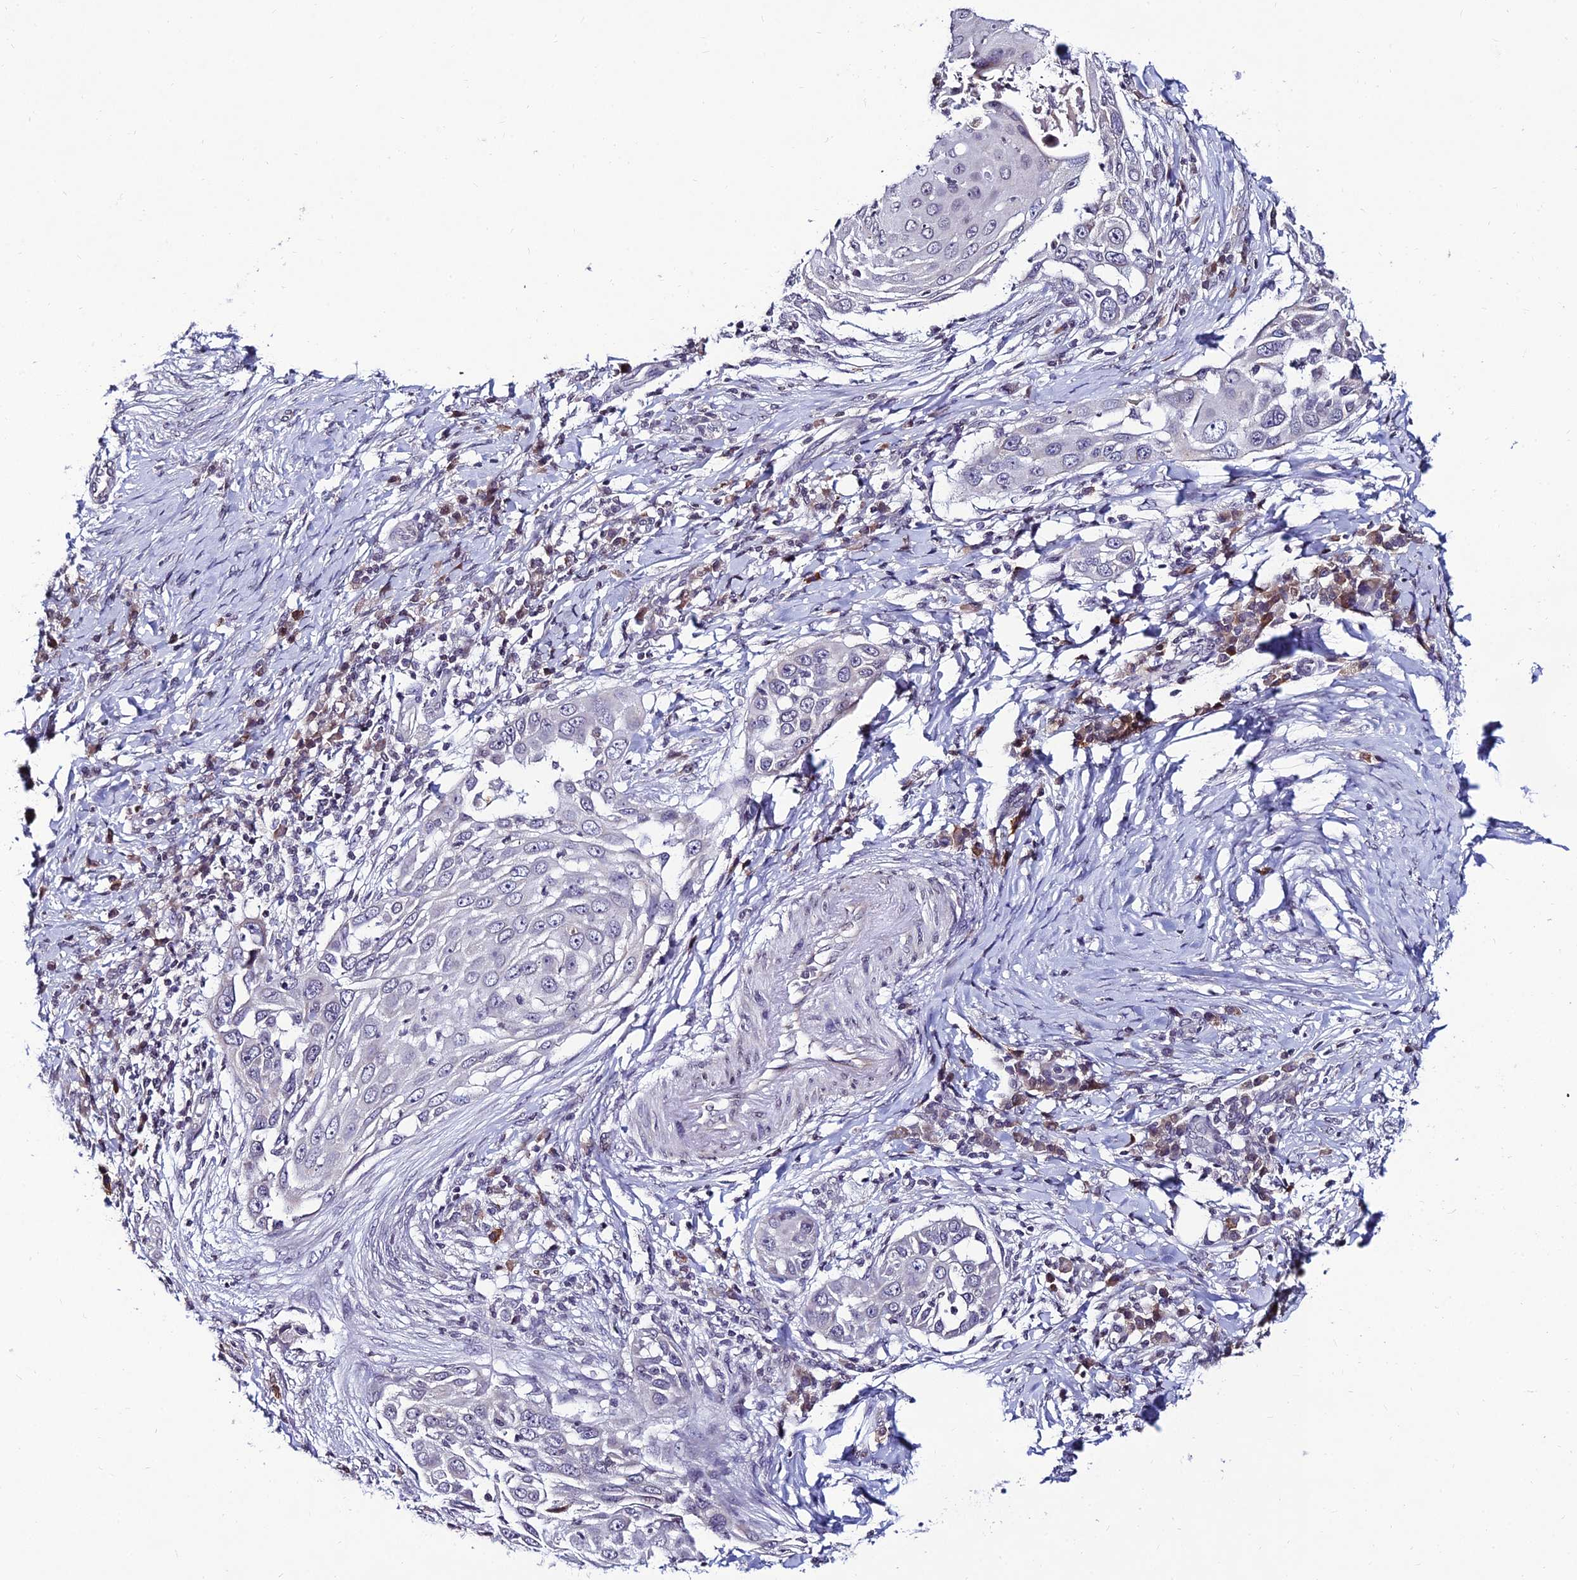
{"staining": {"intensity": "negative", "quantity": "none", "location": "none"}, "tissue": "skin cancer", "cell_type": "Tumor cells", "image_type": "cancer", "snomed": [{"axis": "morphology", "description": "Squamous cell carcinoma, NOS"}, {"axis": "topography", "description": "Skin"}], "caption": "High power microscopy photomicrograph of an immunohistochemistry photomicrograph of skin cancer (squamous cell carcinoma), revealing no significant staining in tumor cells.", "gene": "CDNF", "patient": {"sex": "female", "age": 44}}